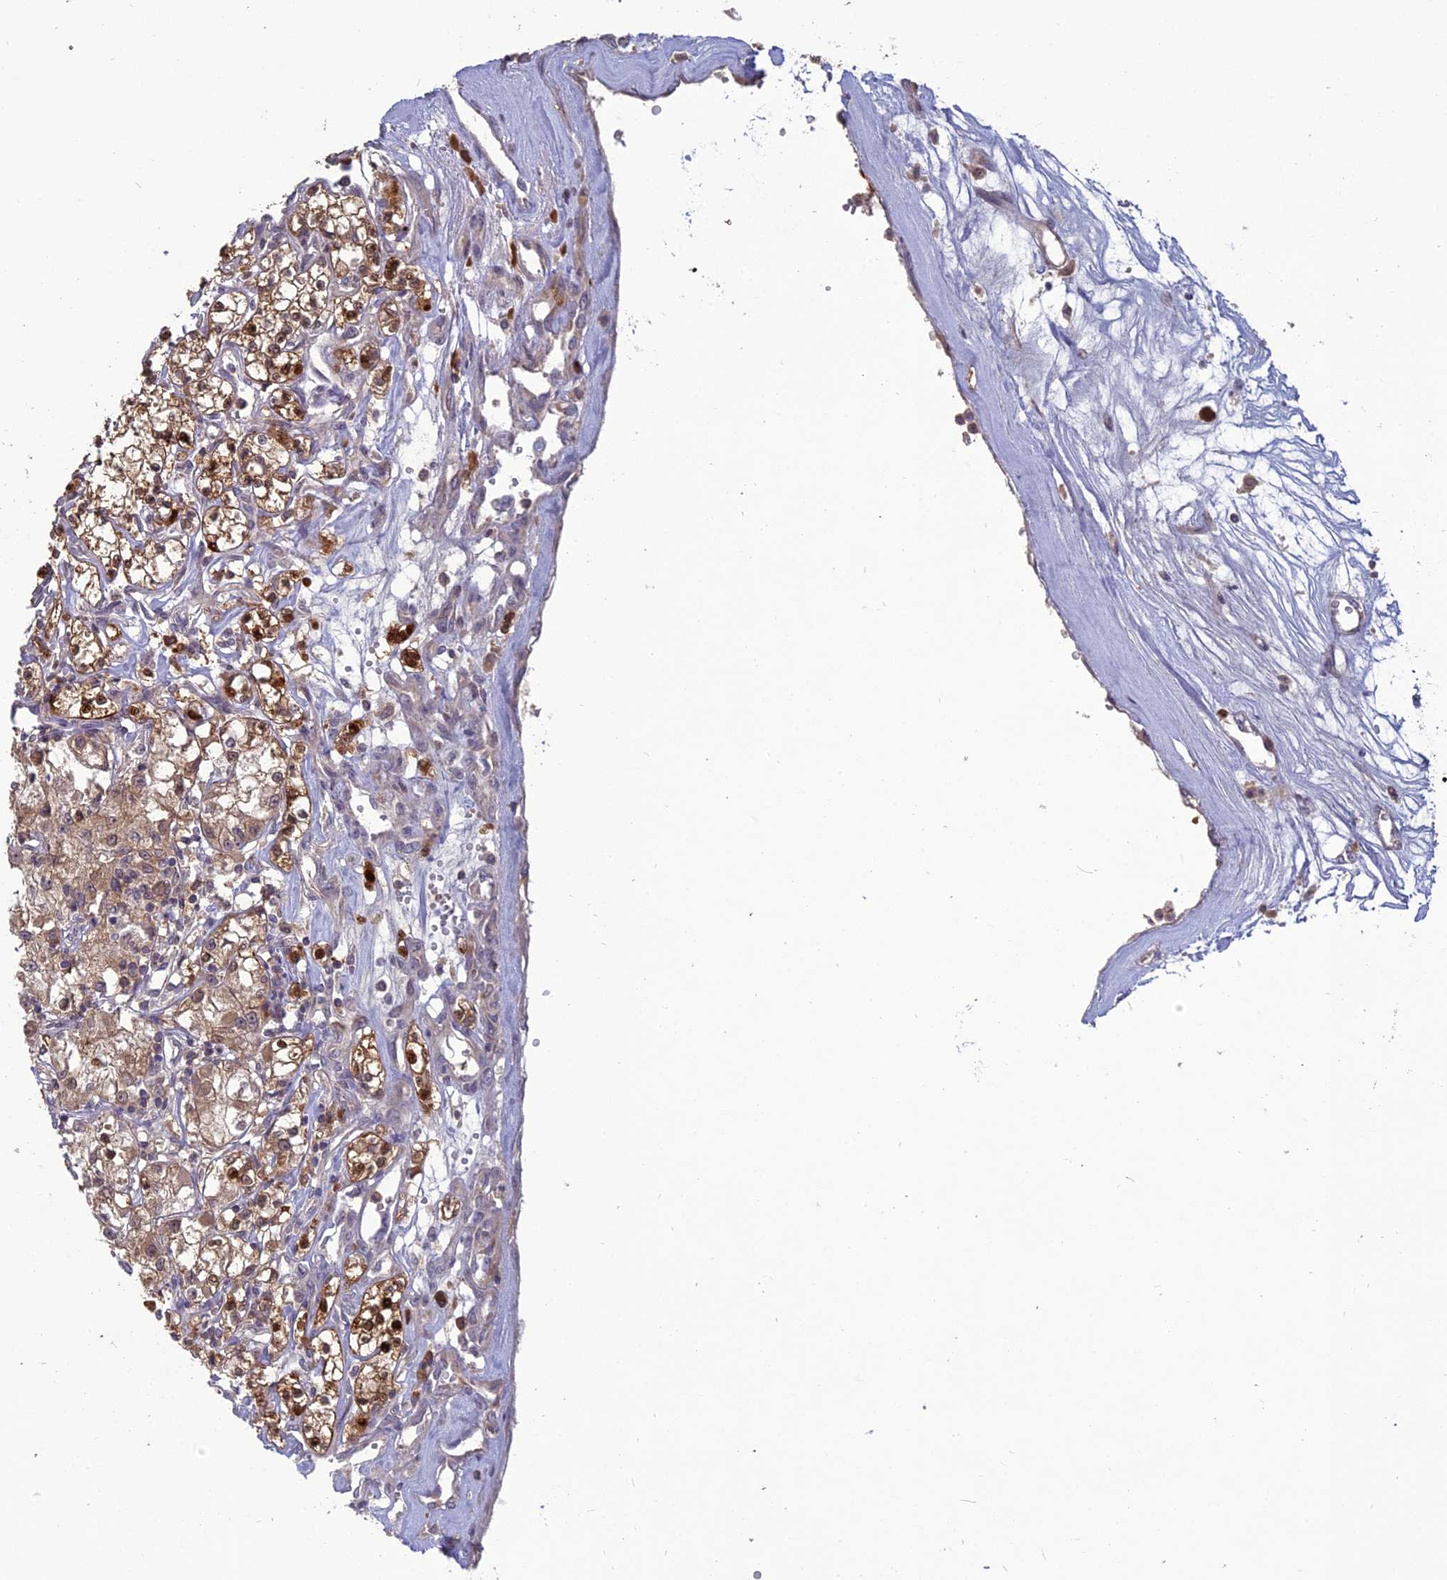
{"staining": {"intensity": "moderate", "quantity": ">75%", "location": "cytoplasmic/membranous,nuclear"}, "tissue": "renal cancer", "cell_type": "Tumor cells", "image_type": "cancer", "snomed": [{"axis": "morphology", "description": "Adenocarcinoma, NOS"}, {"axis": "topography", "description": "Kidney"}], "caption": "This is a photomicrograph of immunohistochemistry (IHC) staining of renal cancer (adenocarcinoma), which shows moderate expression in the cytoplasmic/membranous and nuclear of tumor cells.", "gene": "TMEM208", "patient": {"sex": "female", "age": 59}}